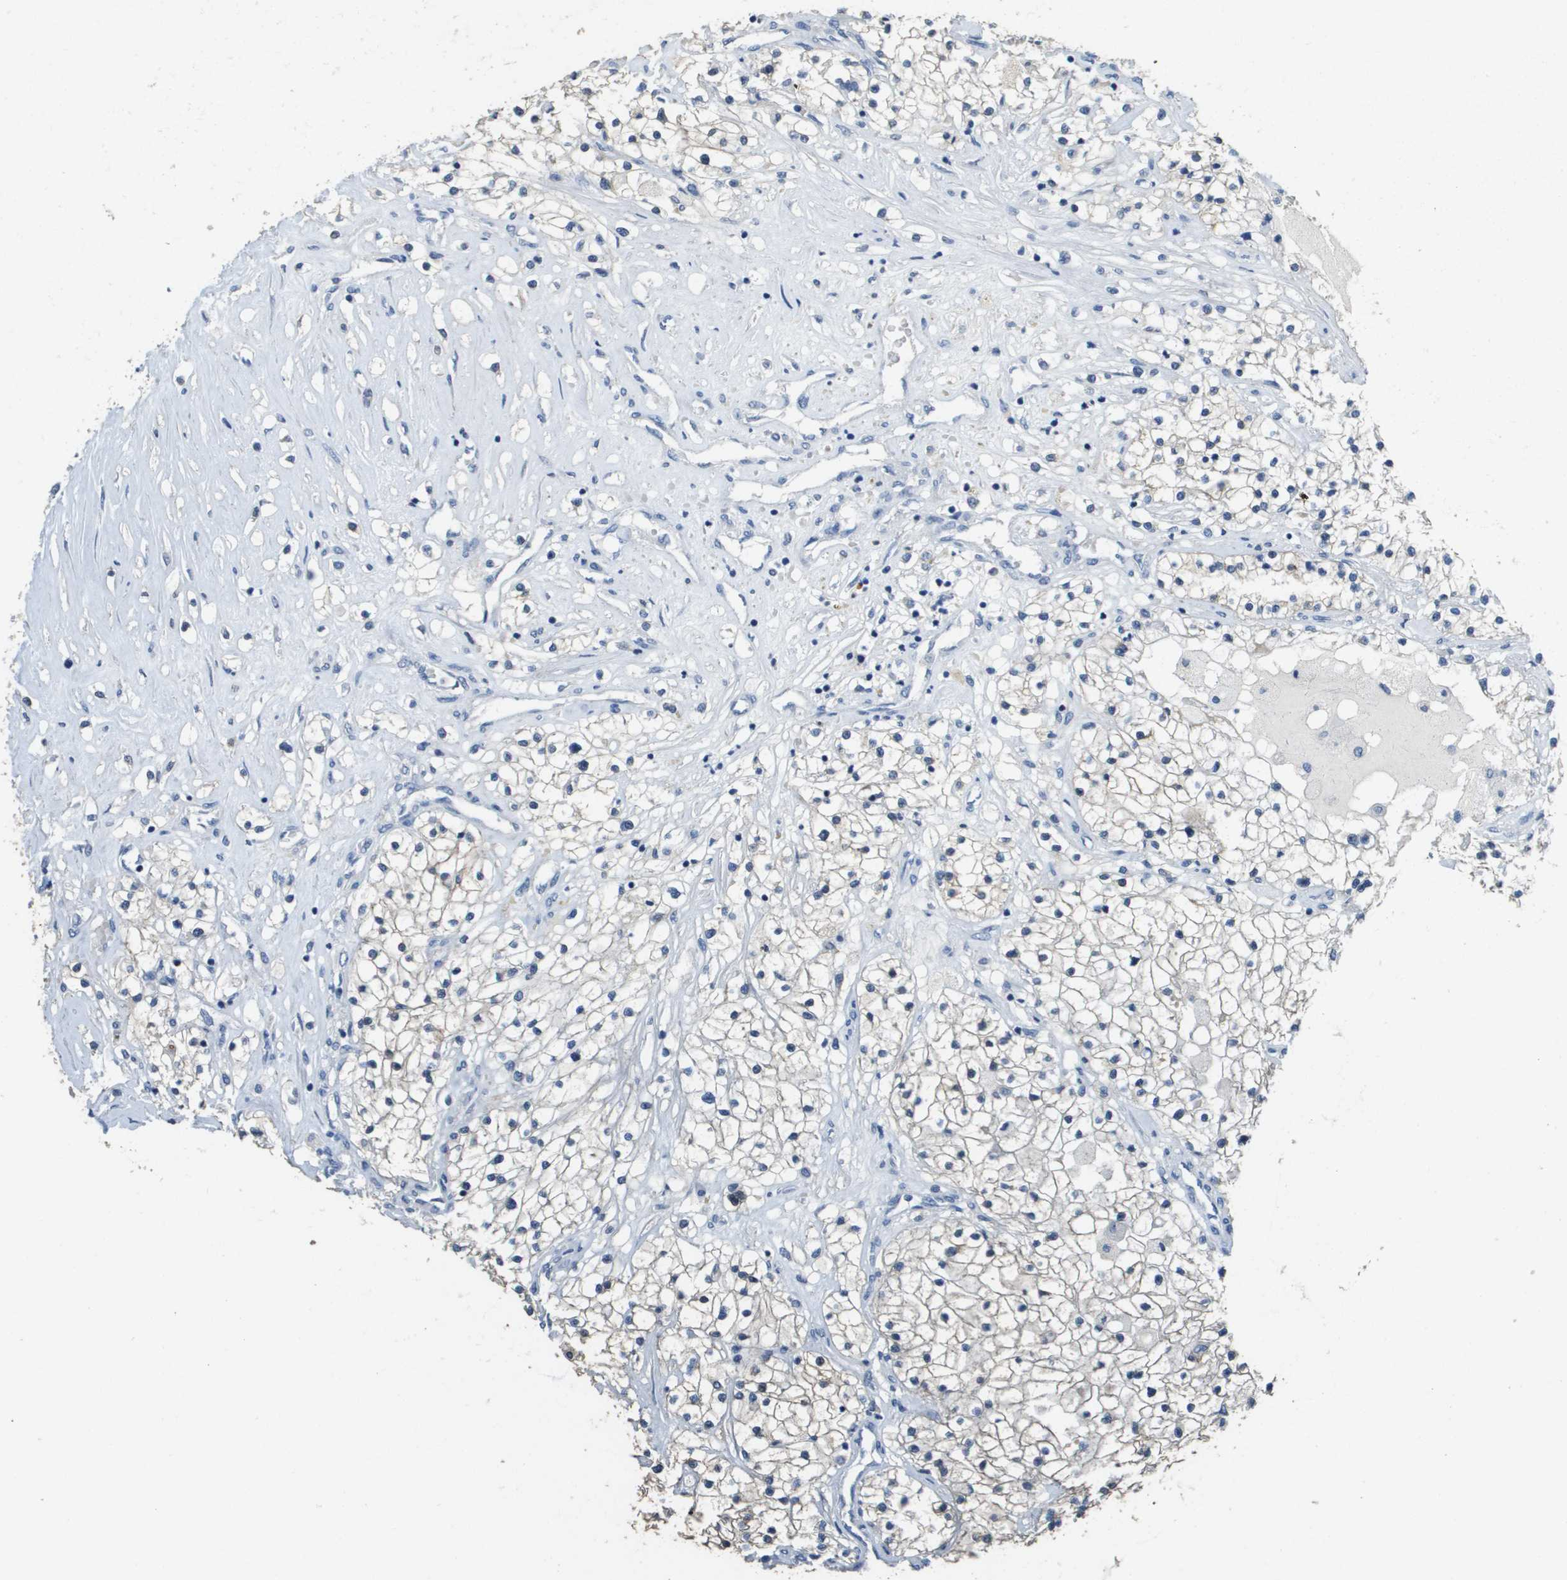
{"staining": {"intensity": "negative", "quantity": "none", "location": "none"}, "tissue": "renal cancer", "cell_type": "Tumor cells", "image_type": "cancer", "snomed": [{"axis": "morphology", "description": "Adenocarcinoma, NOS"}, {"axis": "topography", "description": "Kidney"}], "caption": "Renal cancer (adenocarcinoma) stained for a protein using IHC exhibits no staining tumor cells.", "gene": "MT3", "patient": {"sex": "male", "age": 68}}